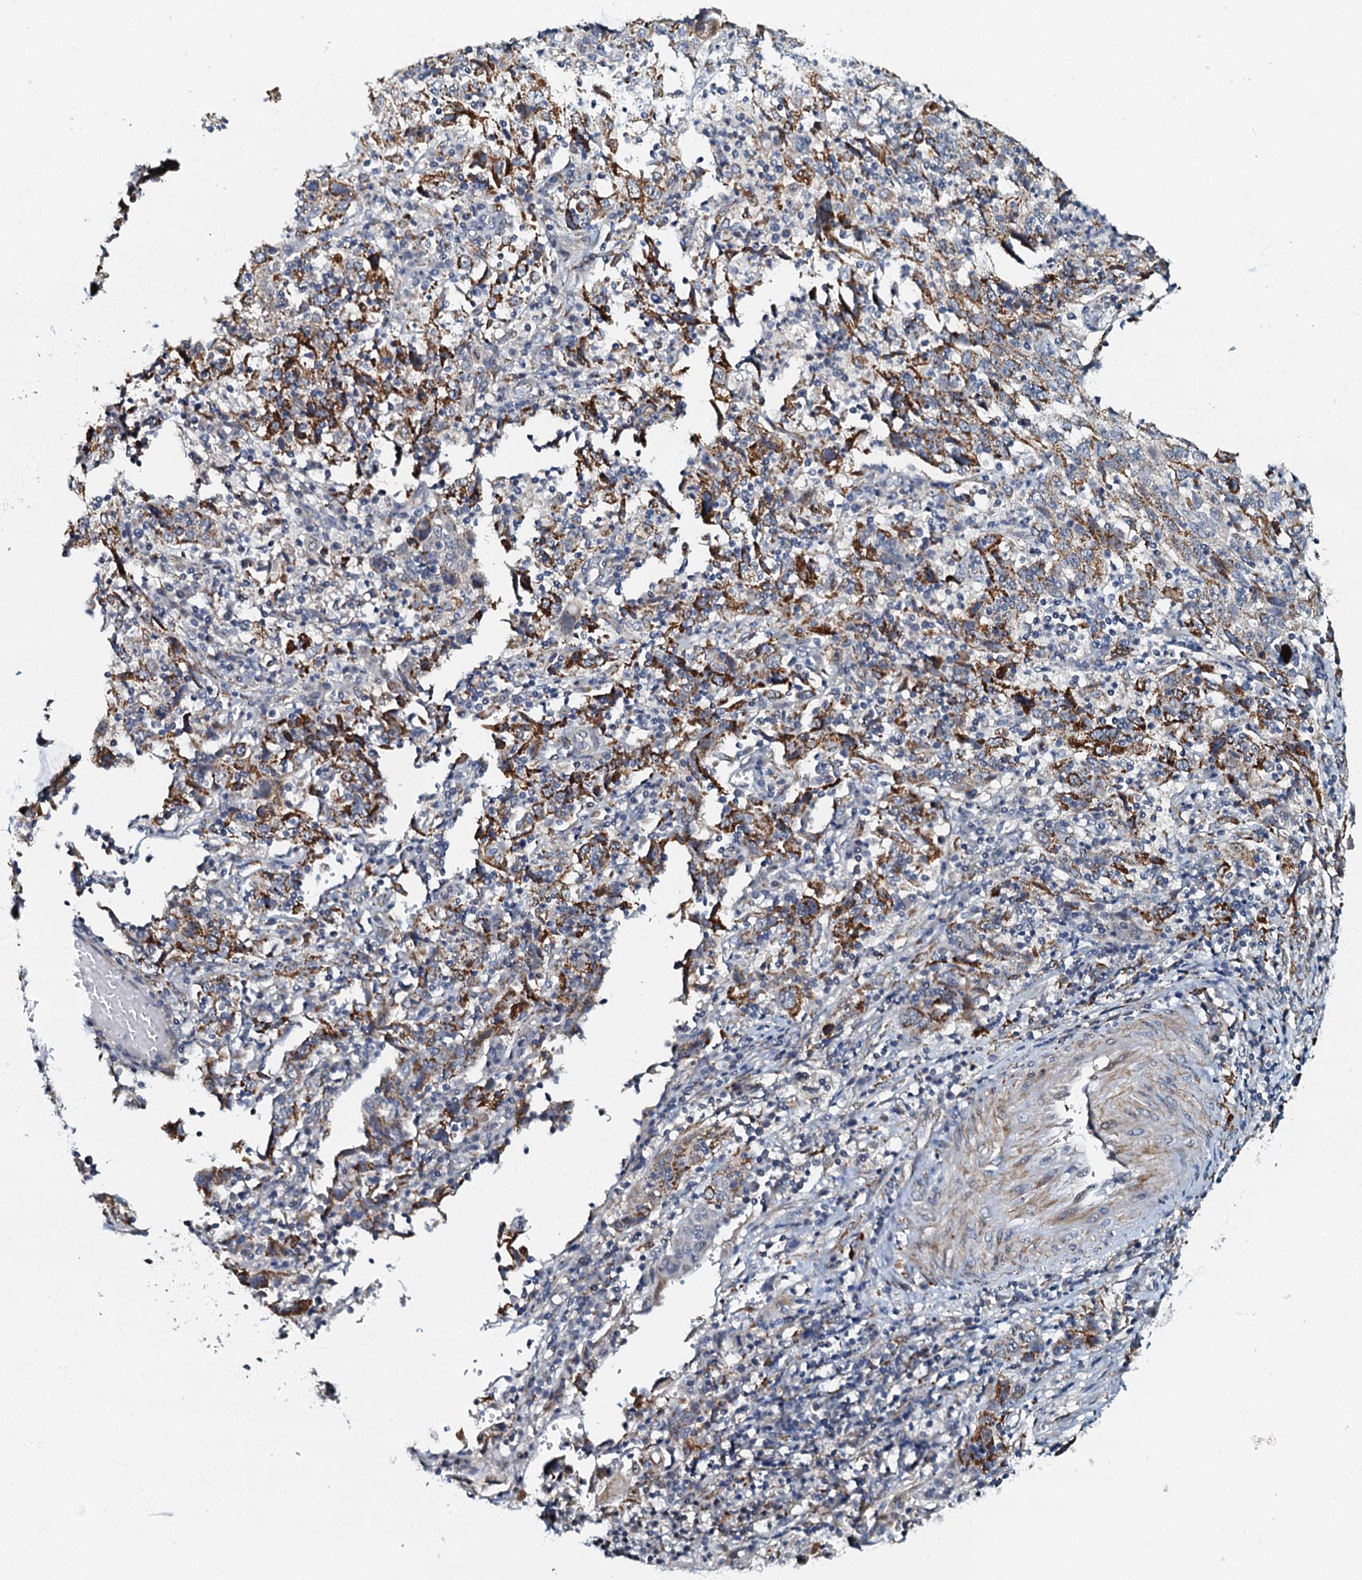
{"staining": {"intensity": "moderate", "quantity": "25%-75%", "location": "cytoplasmic/membranous"}, "tissue": "cervical cancer", "cell_type": "Tumor cells", "image_type": "cancer", "snomed": [{"axis": "morphology", "description": "Squamous cell carcinoma, NOS"}, {"axis": "topography", "description": "Cervix"}], "caption": "This is a histology image of immunohistochemistry staining of cervical cancer (squamous cell carcinoma), which shows moderate expression in the cytoplasmic/membranous of tumor cells.", "gene": "OLAH", "patient": {"sex": "female", "age": 46}}